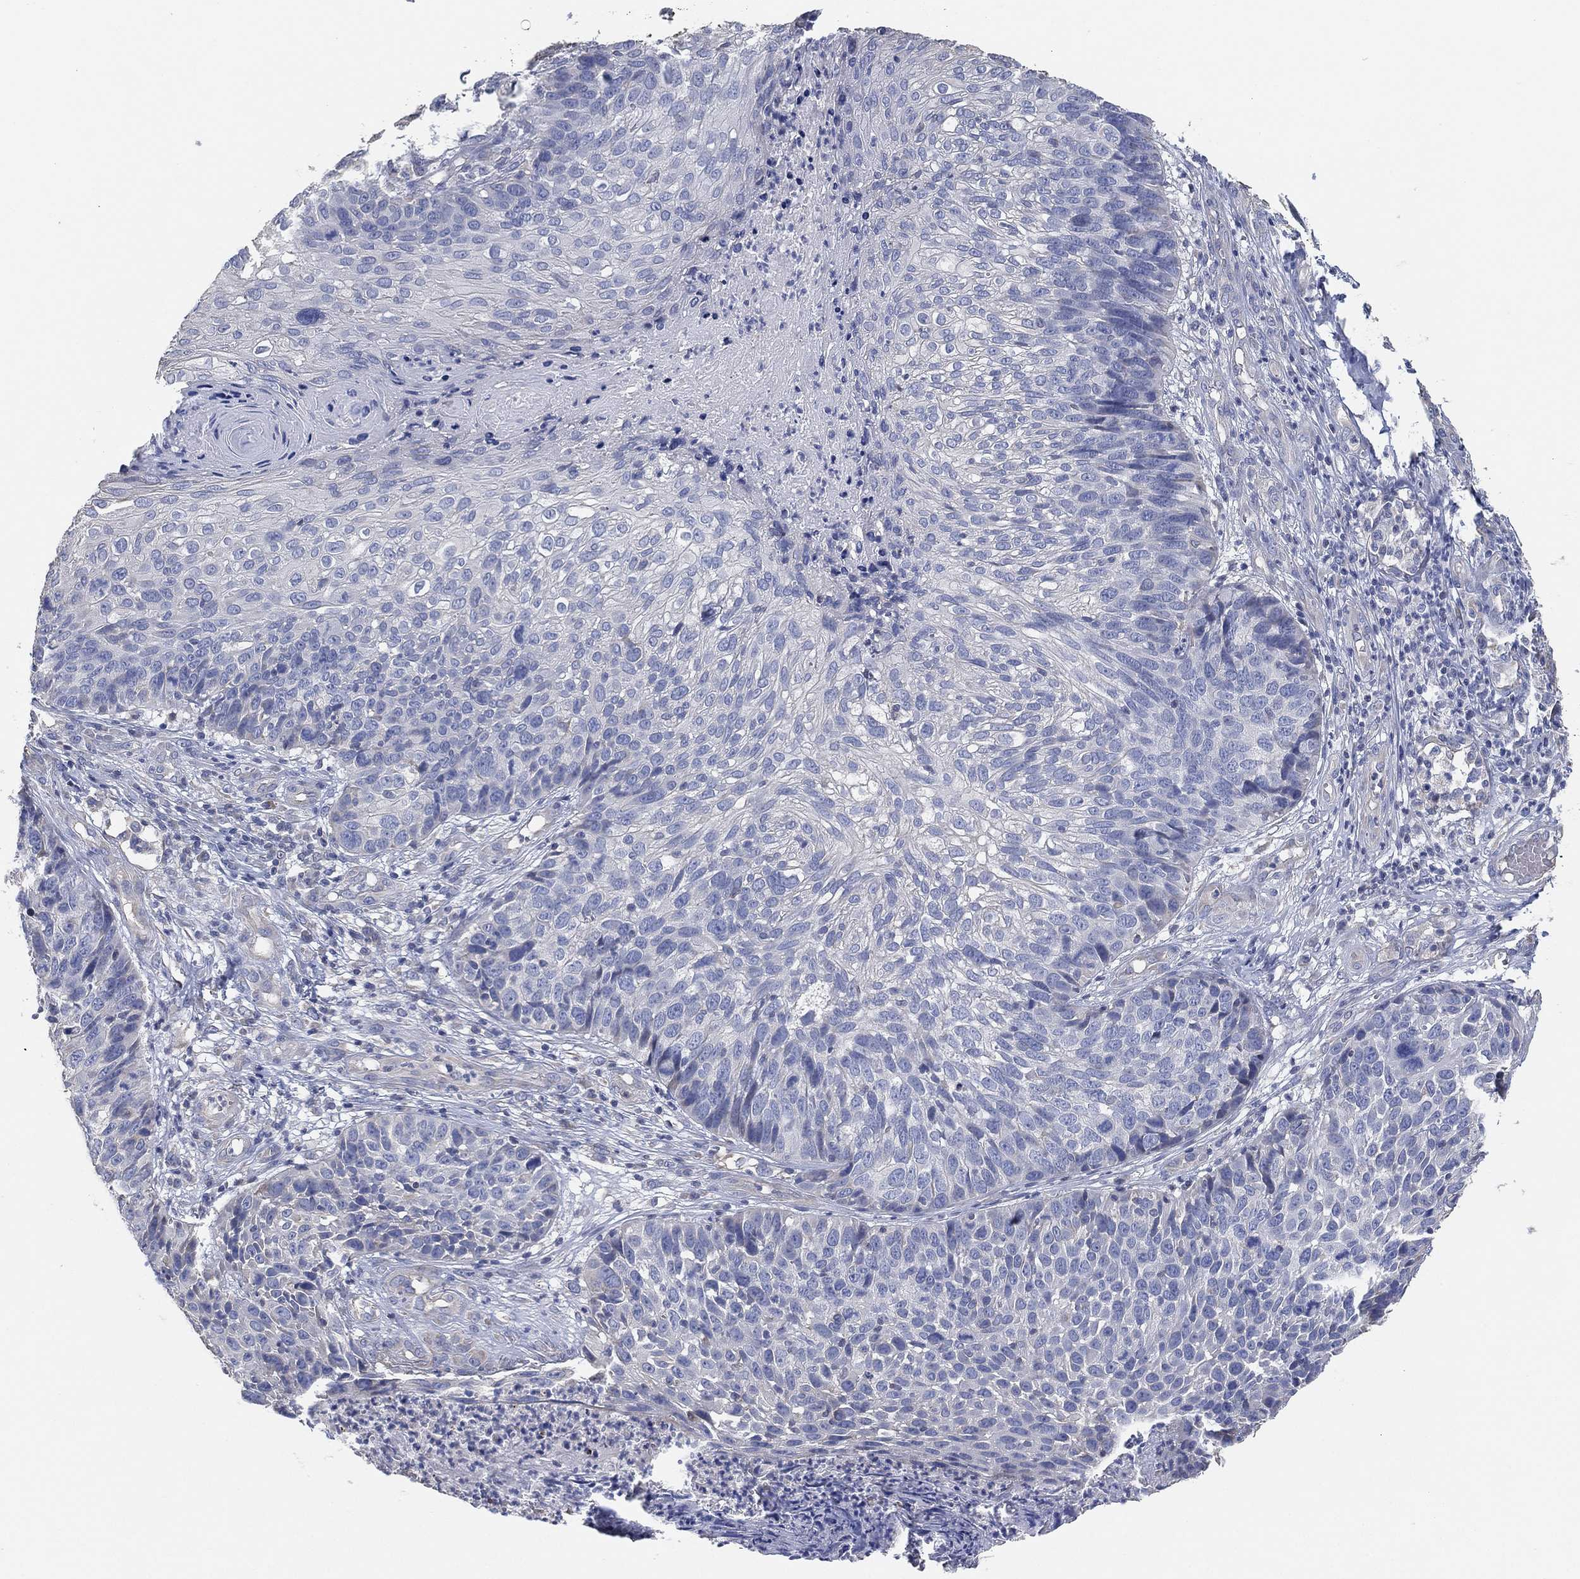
{"staining": {"intensity": "negative", "quantity": "none", "location": "none"}, "tissue": "skin cancer", "cell_type": "Tumor cells", "image_type": "cancer", "snomed": [{"axis": "morphology", "description": "Squamous cell carcinoma, NOS"}, {"axis": "topography", "description": "Skin"}], "caption": "The immunohistochemistry photomicrograph has no significant positivity in tumor cells of skin cancer (squamous cell carcinoma) tissue.", "gene": "CFTR", "patient": {"sex": "male", "age": 92}}